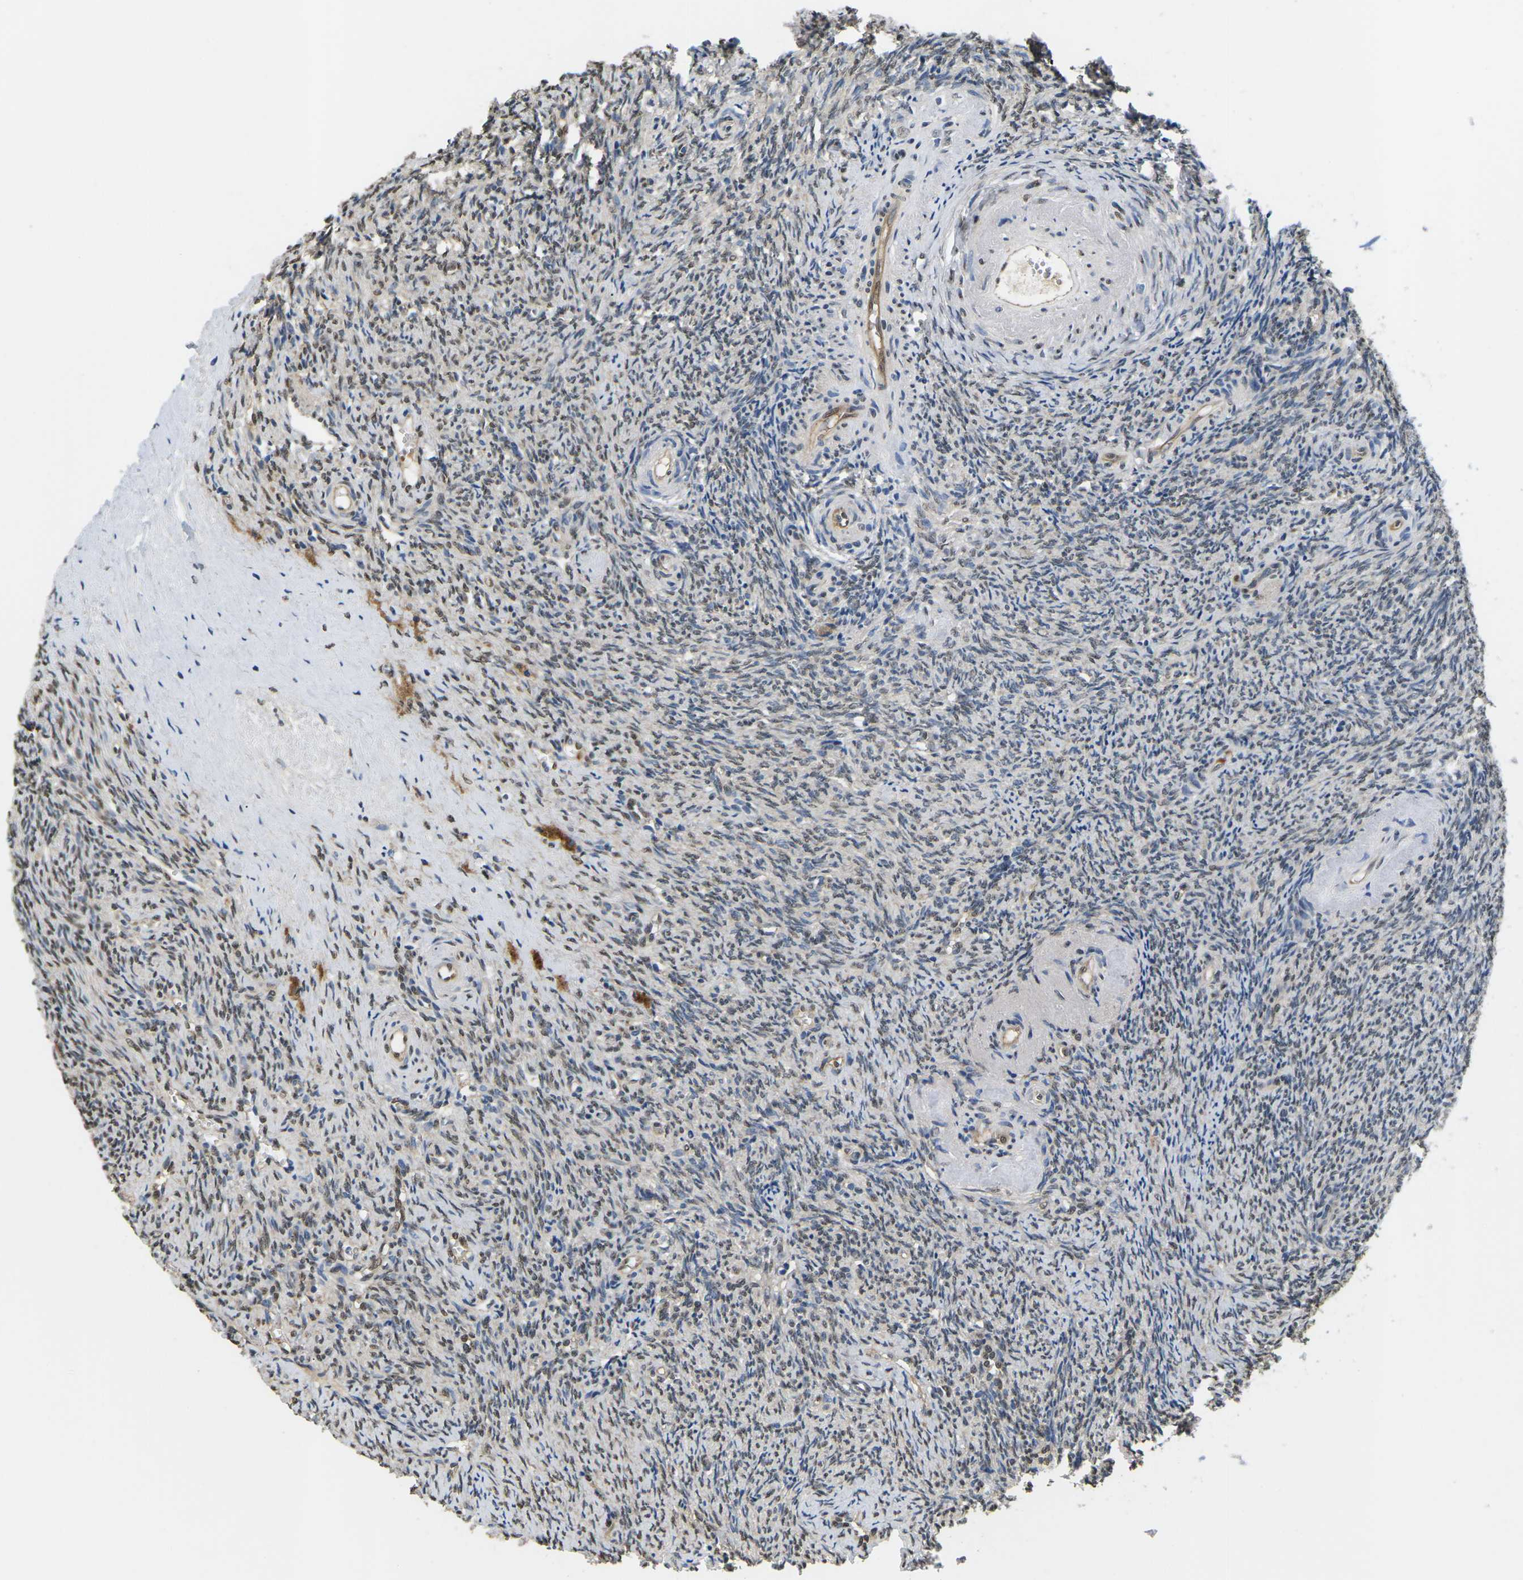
{"staining": {"intensity": "weak", "quantity": "25%-75%", "location": "nuclear"}, "tissue": "ovary", "cell_type": "Ovarian stroma cells", "image_type": "normal", "snomed": [{"axis": "morphology", "description": "Normal tissue, NOS"}, {"axis": "topography", "description": "Ovary"}], "caption": "IHC (DAB (3,3'-diaminobenzidine)) staining of normal human ovary demonstrates weak nuclear protein positivity in approximately 25%-75% of ovarian stroma cells. (DAB (3,3'-diaminobenzidine) IHC, brown staining for protein, blue staining for nuclei).", "gene": "ERBB4", "patient": {"sex": "female", "age": 41}}